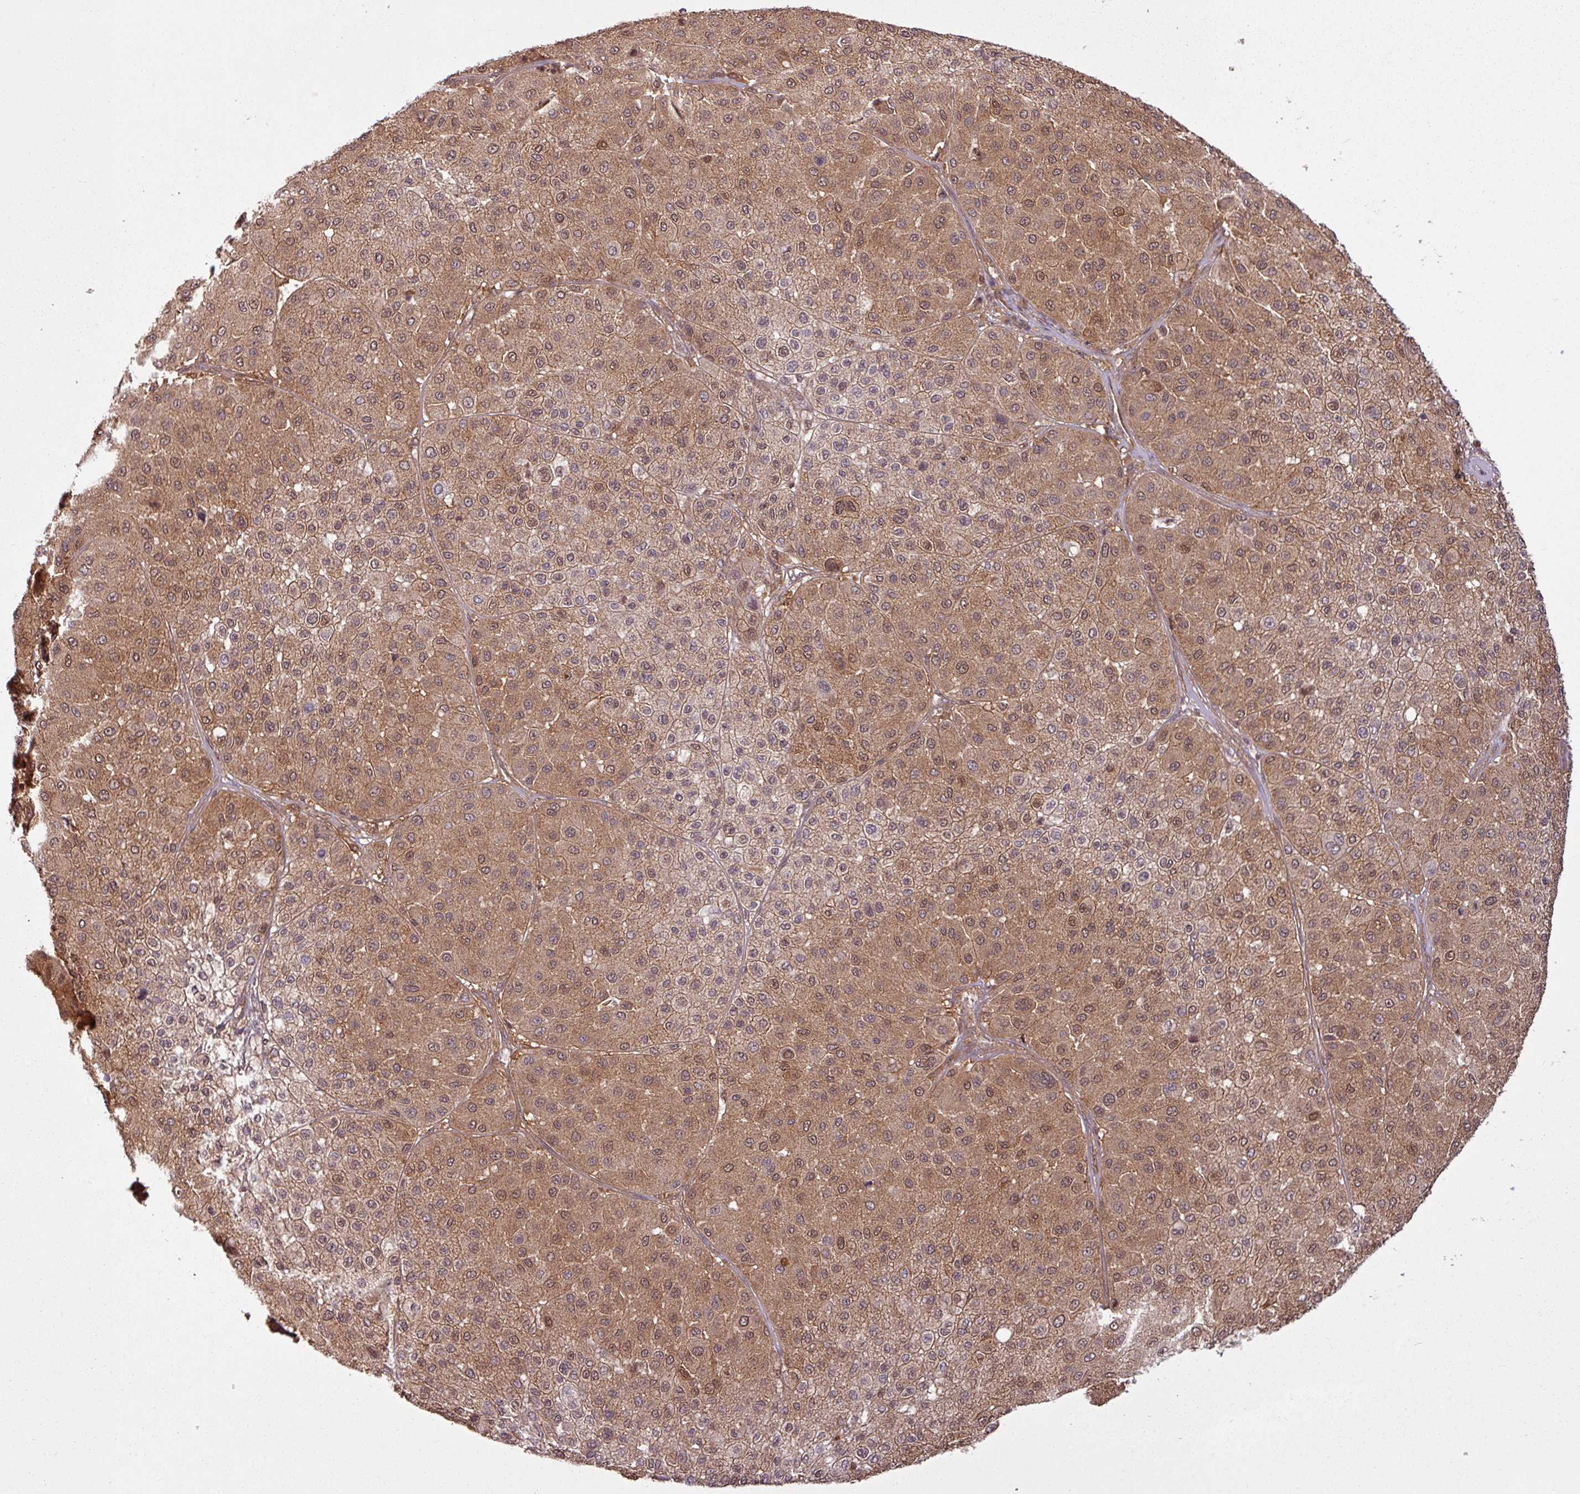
{"staining": {"intensity": "moderate", "quantity": ">75%", "location": "cytoplasmic/membranous"}, "tissue": "melanoma", "cell_type": "Tumor cells", "image_type": "cancer", "snomed": [{"axis": "morphology", "description": "Malignant melanoma, Metastatic site"}, {"axis": "topography", "description": "Smooth muscle"}], "caption": "A high-resolution histopathology image shows immunohistochemistry (IHC) staining of melanoma, which displays moderate cytoplasmic/membranous expression in about >75% of tumor cells.", "gene": "SH3BGRL", "patient": {"sex": "male", "age": 41}}